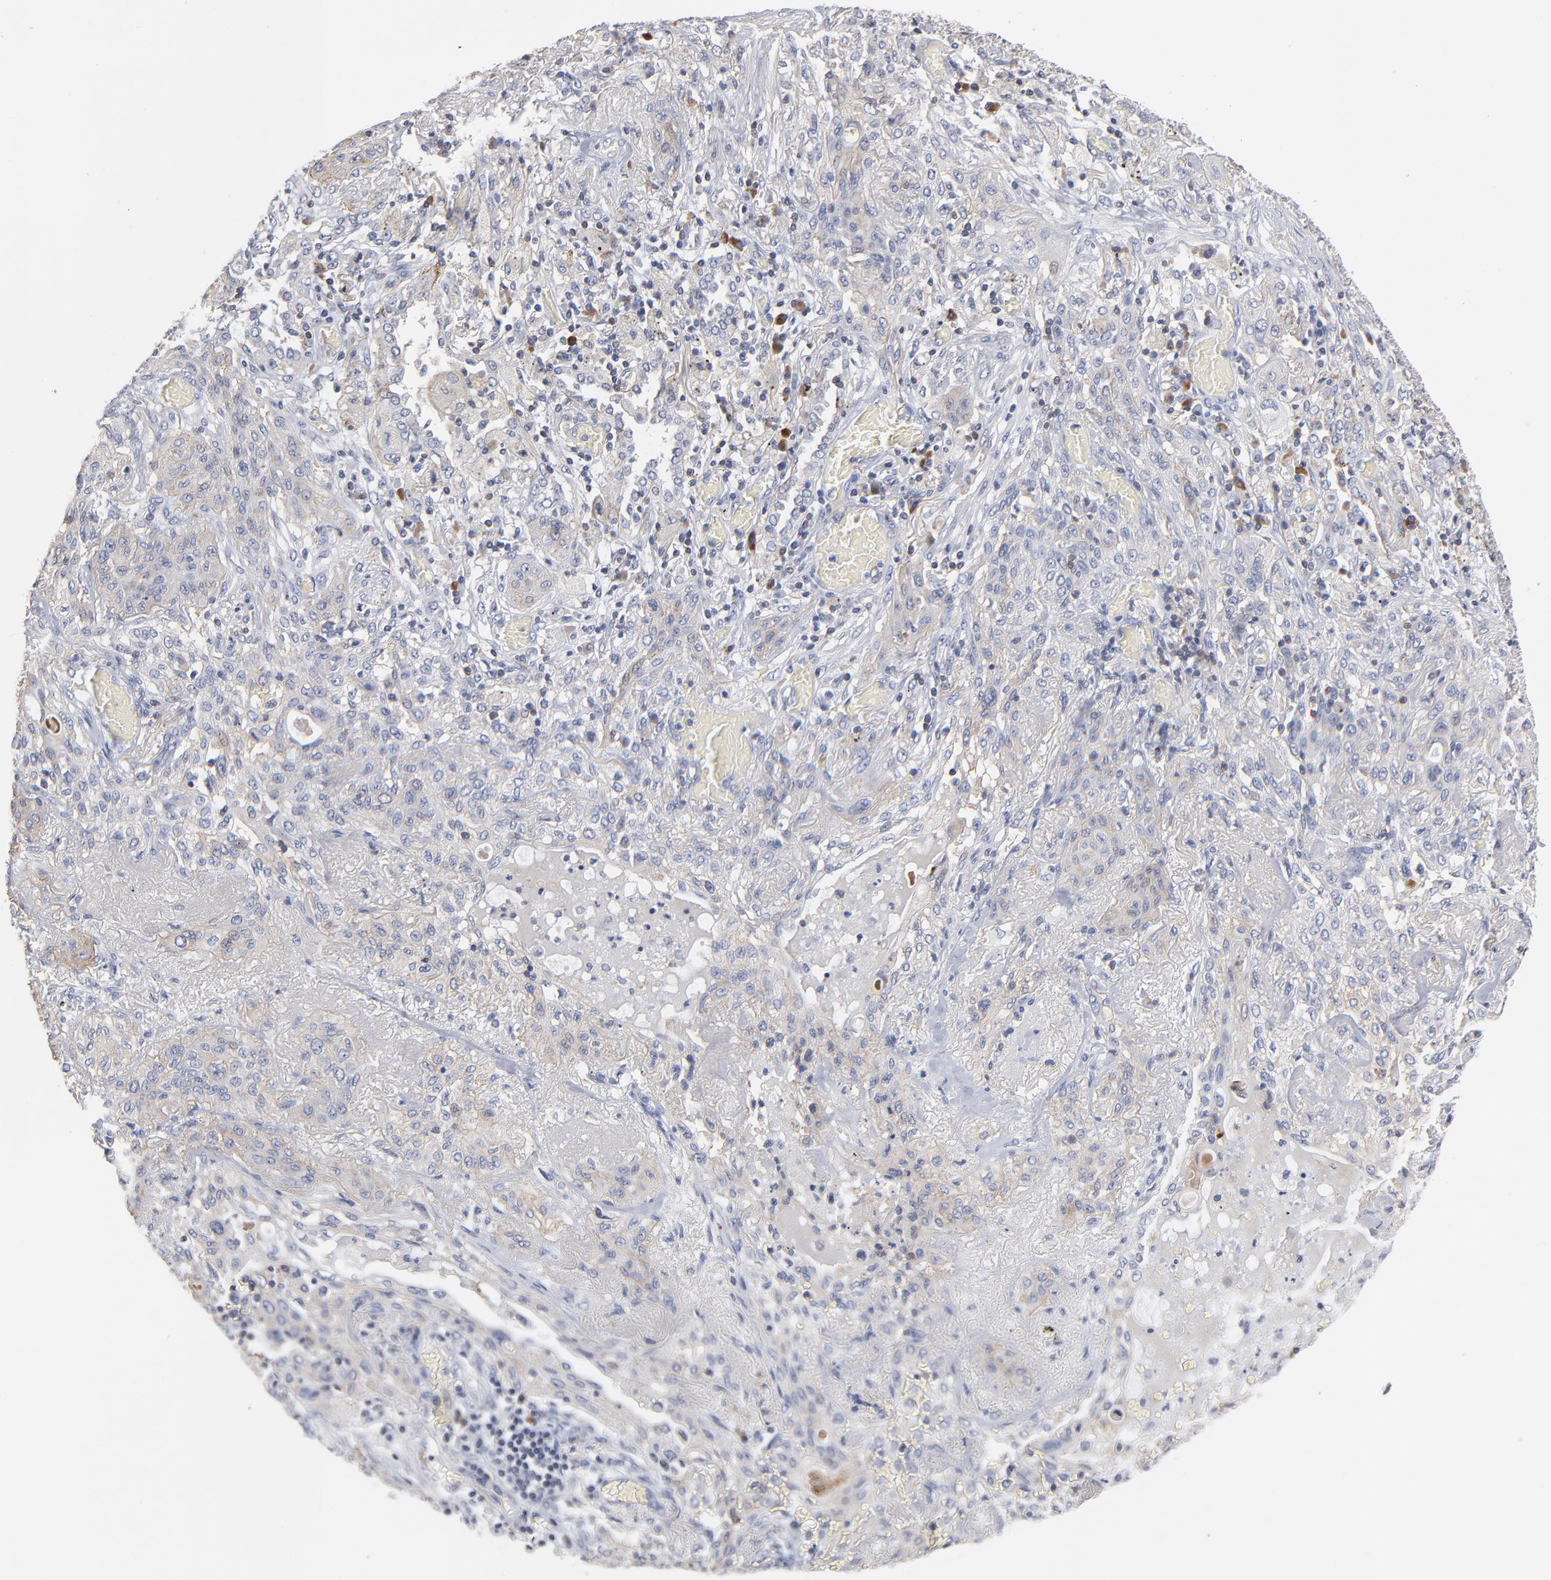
{"staining": {"intensity": "weak", "quantity": "25%-75%", "location": "cytoplasmic/membranous"}, "tissue": "lung cancer", "cell_type": "Tumor cells", "image_type": "cancer", "snomed": [{"axis": "morphology", "description": "Squamous cell carcinoma, NOS"}, {"axis": "topography", "description": "Lung"}], "caption": "Weak cytoplasmic/membranous staining is identified in about 25%-75% of tumor cells in lung cancer.", "gene": "PDLIM2", "patient": {"sex": "female", "age": 47}}